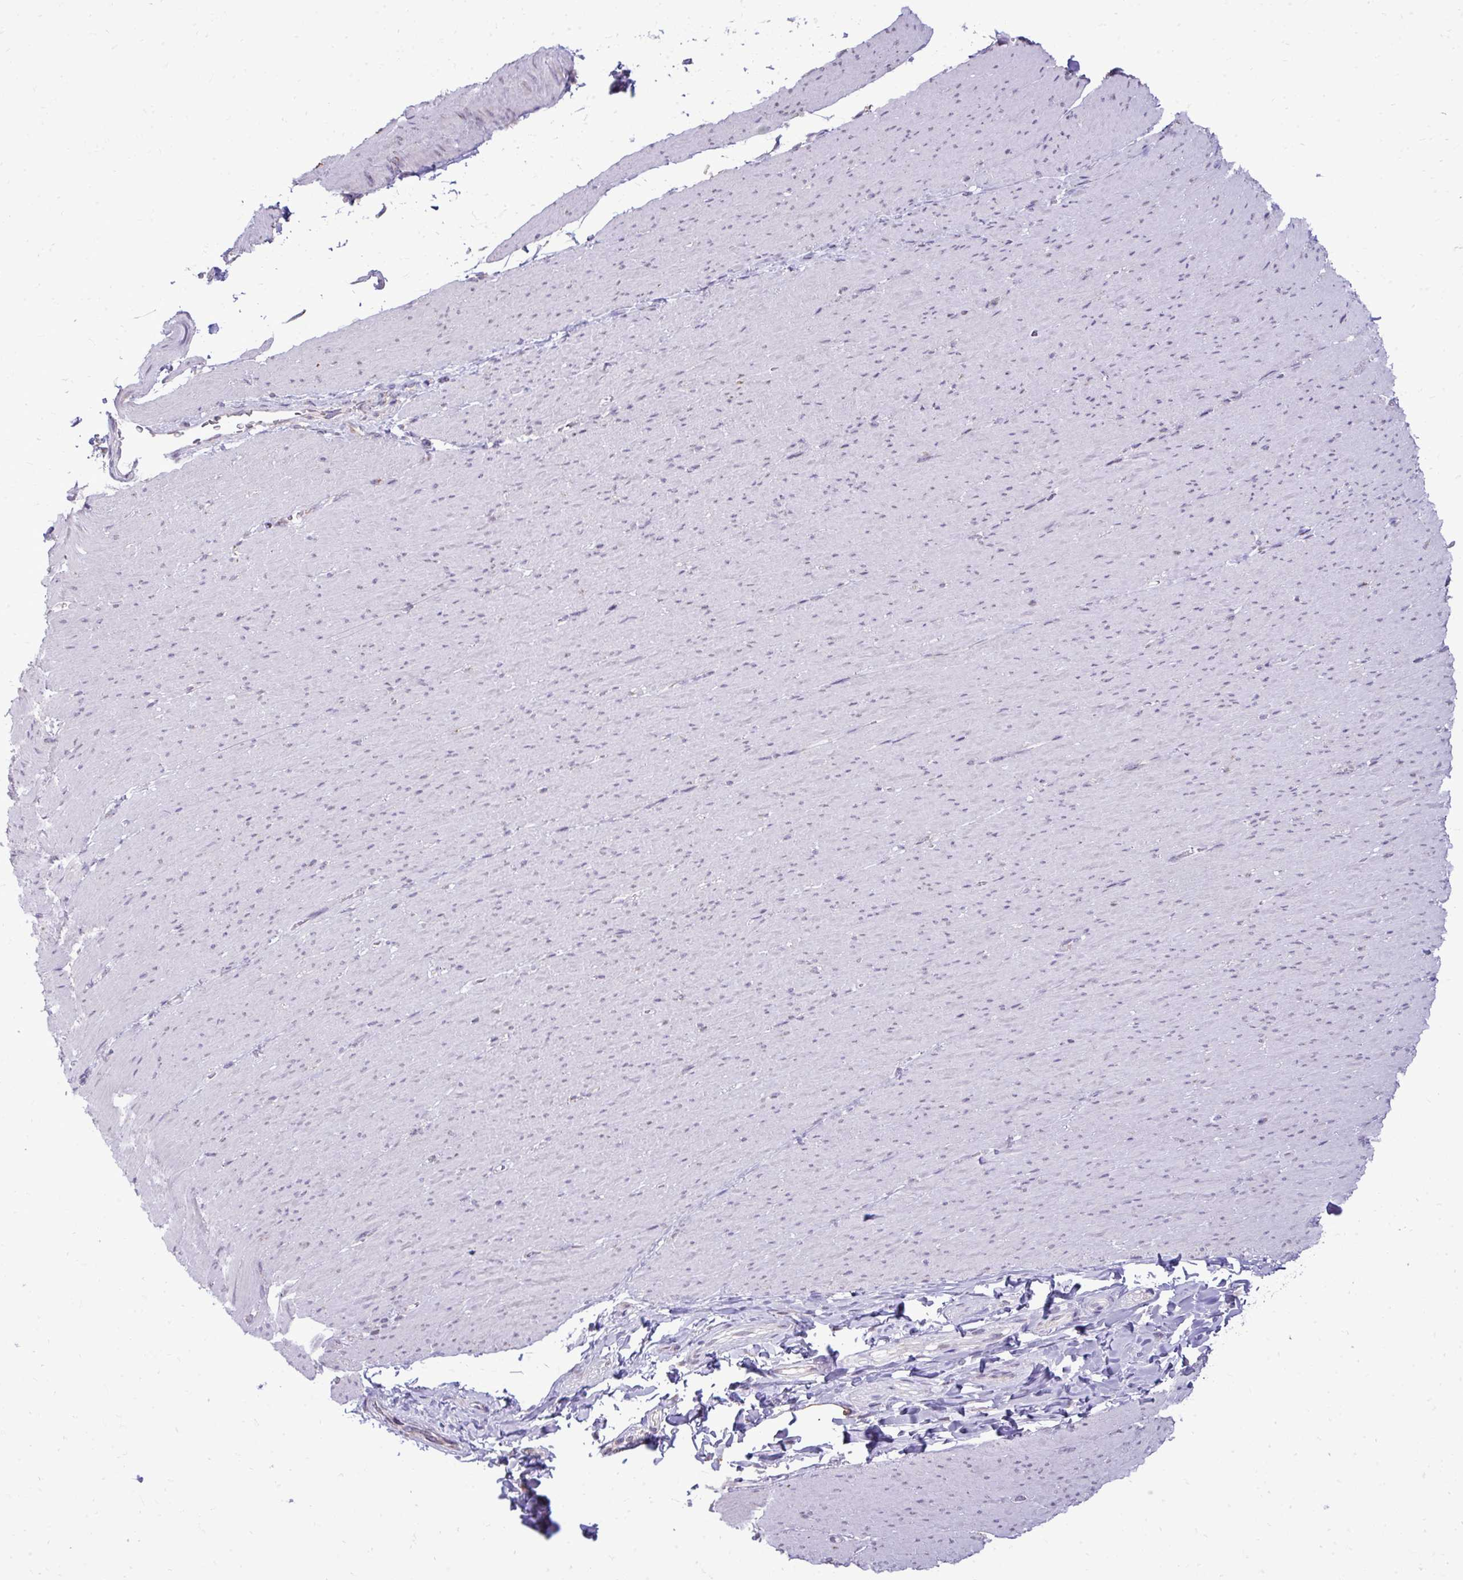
{"staining": {"intensity": "negative", "quantity": "none", "location": "none"}, "tissue": "smooth muscle", "cell_type": "Smooth muscle cells", "image_type": "normal", "snomed": [{"axis": "morphology", "description": "Normal tissue, NOS"}, {"axis": "topography", "description": "Smooth muscle"}, {"axis": "topography", "description": "Rectum"}], "caption": "The micrograph exhibits no significant expression in smooth muscle cells of smooth muscle.", "gene": "NPPA", "patient": {"sex": "male", "age": 53}}